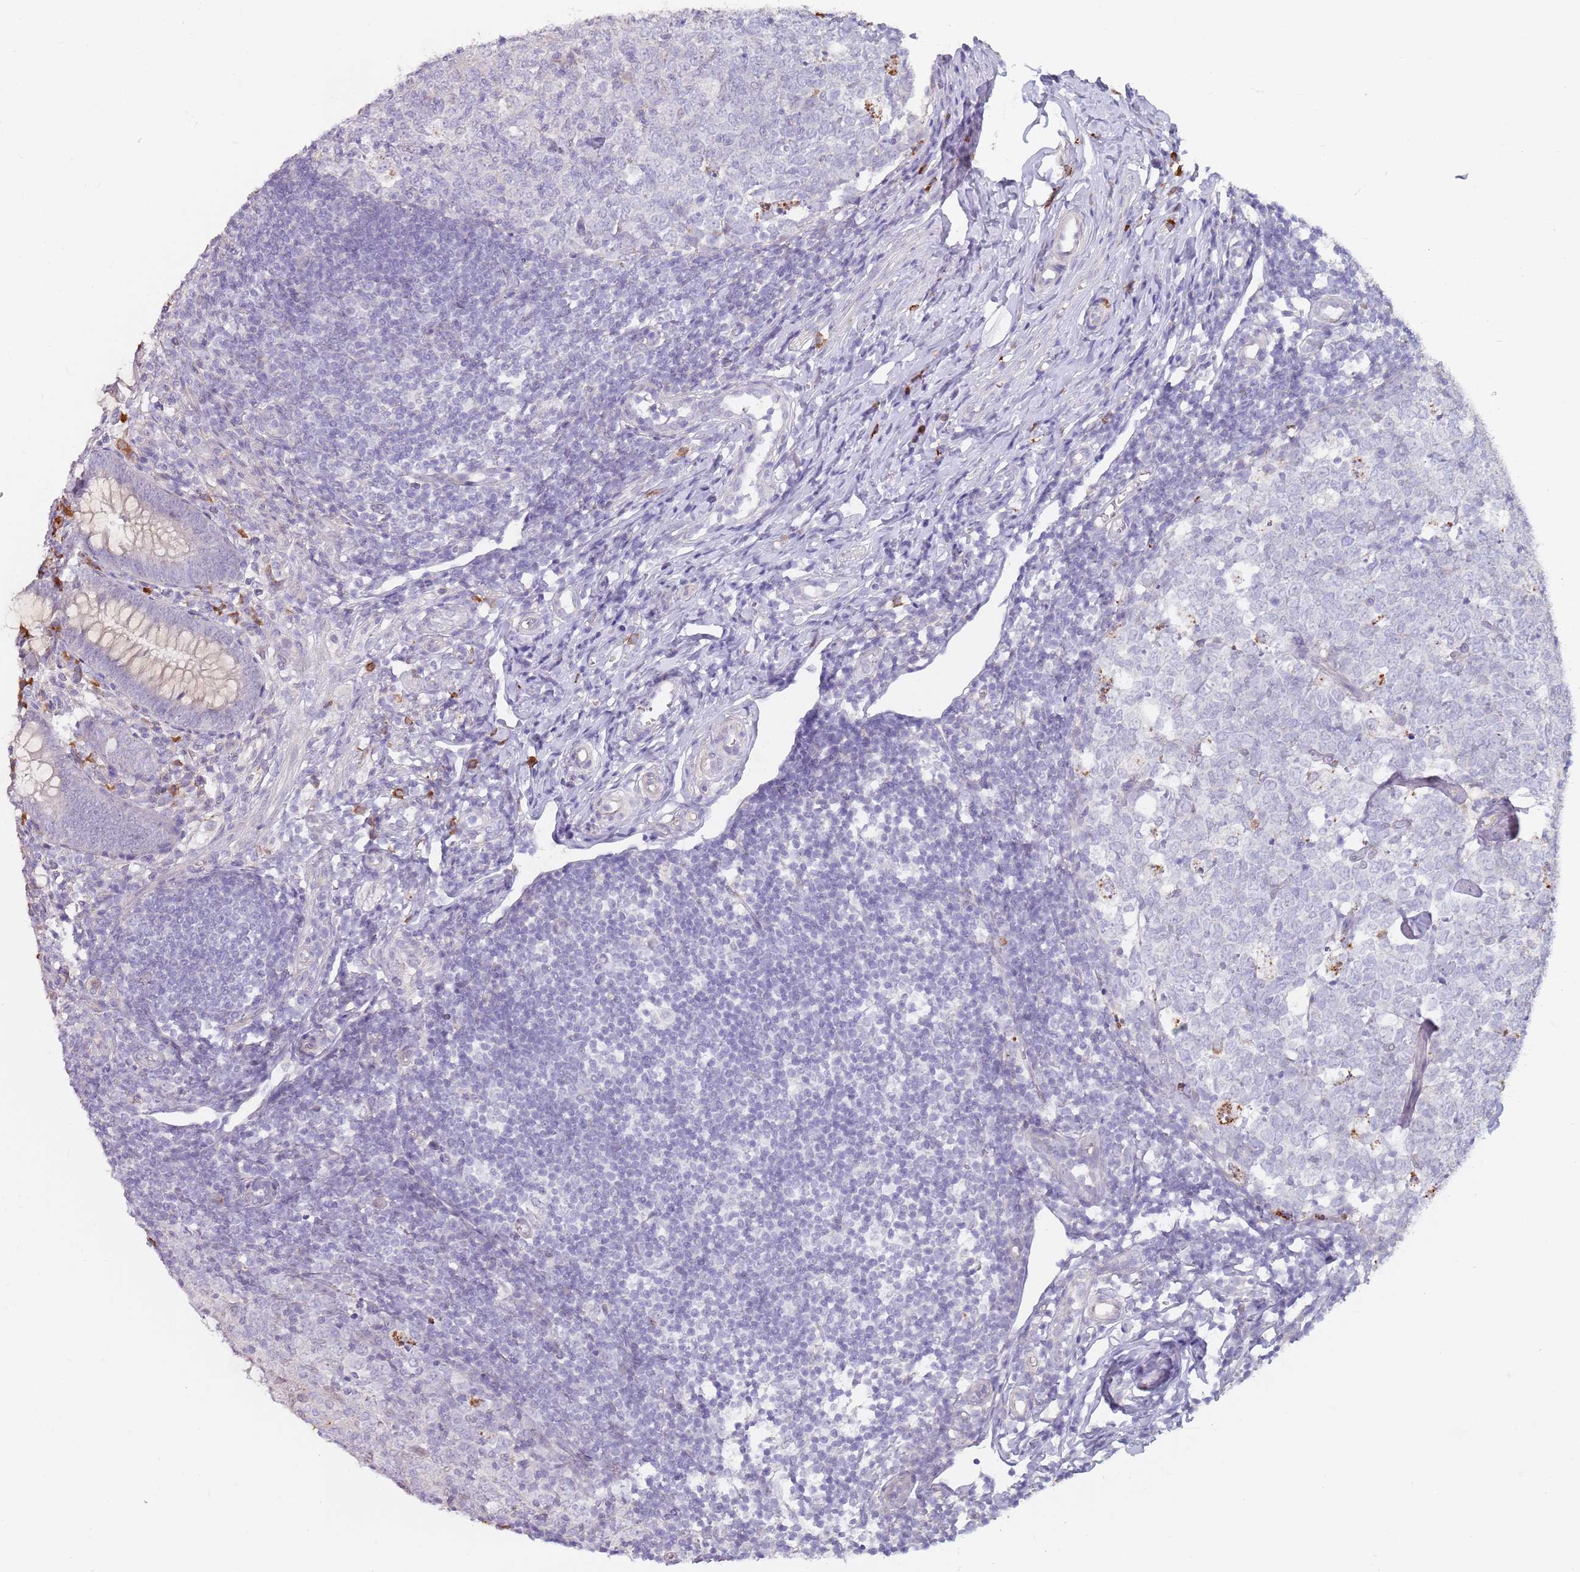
{"staining": {"intensity": "negative", "quantity": "none", "location": "none"}, "tissue": "appendix", "cell_type": "Glandular cells", "image_type": "normal", "snomed": [{"axis": "morphology", "description": "Normal tissue, NOS"}, {"axis": "topography", "description": "Appendix"}], "caption": "Immunohistochemical staining of benign appendix shows no significant staining in glandular cells.", "gene": "DXO", "patient": {"sex": "male", "age": 14}}